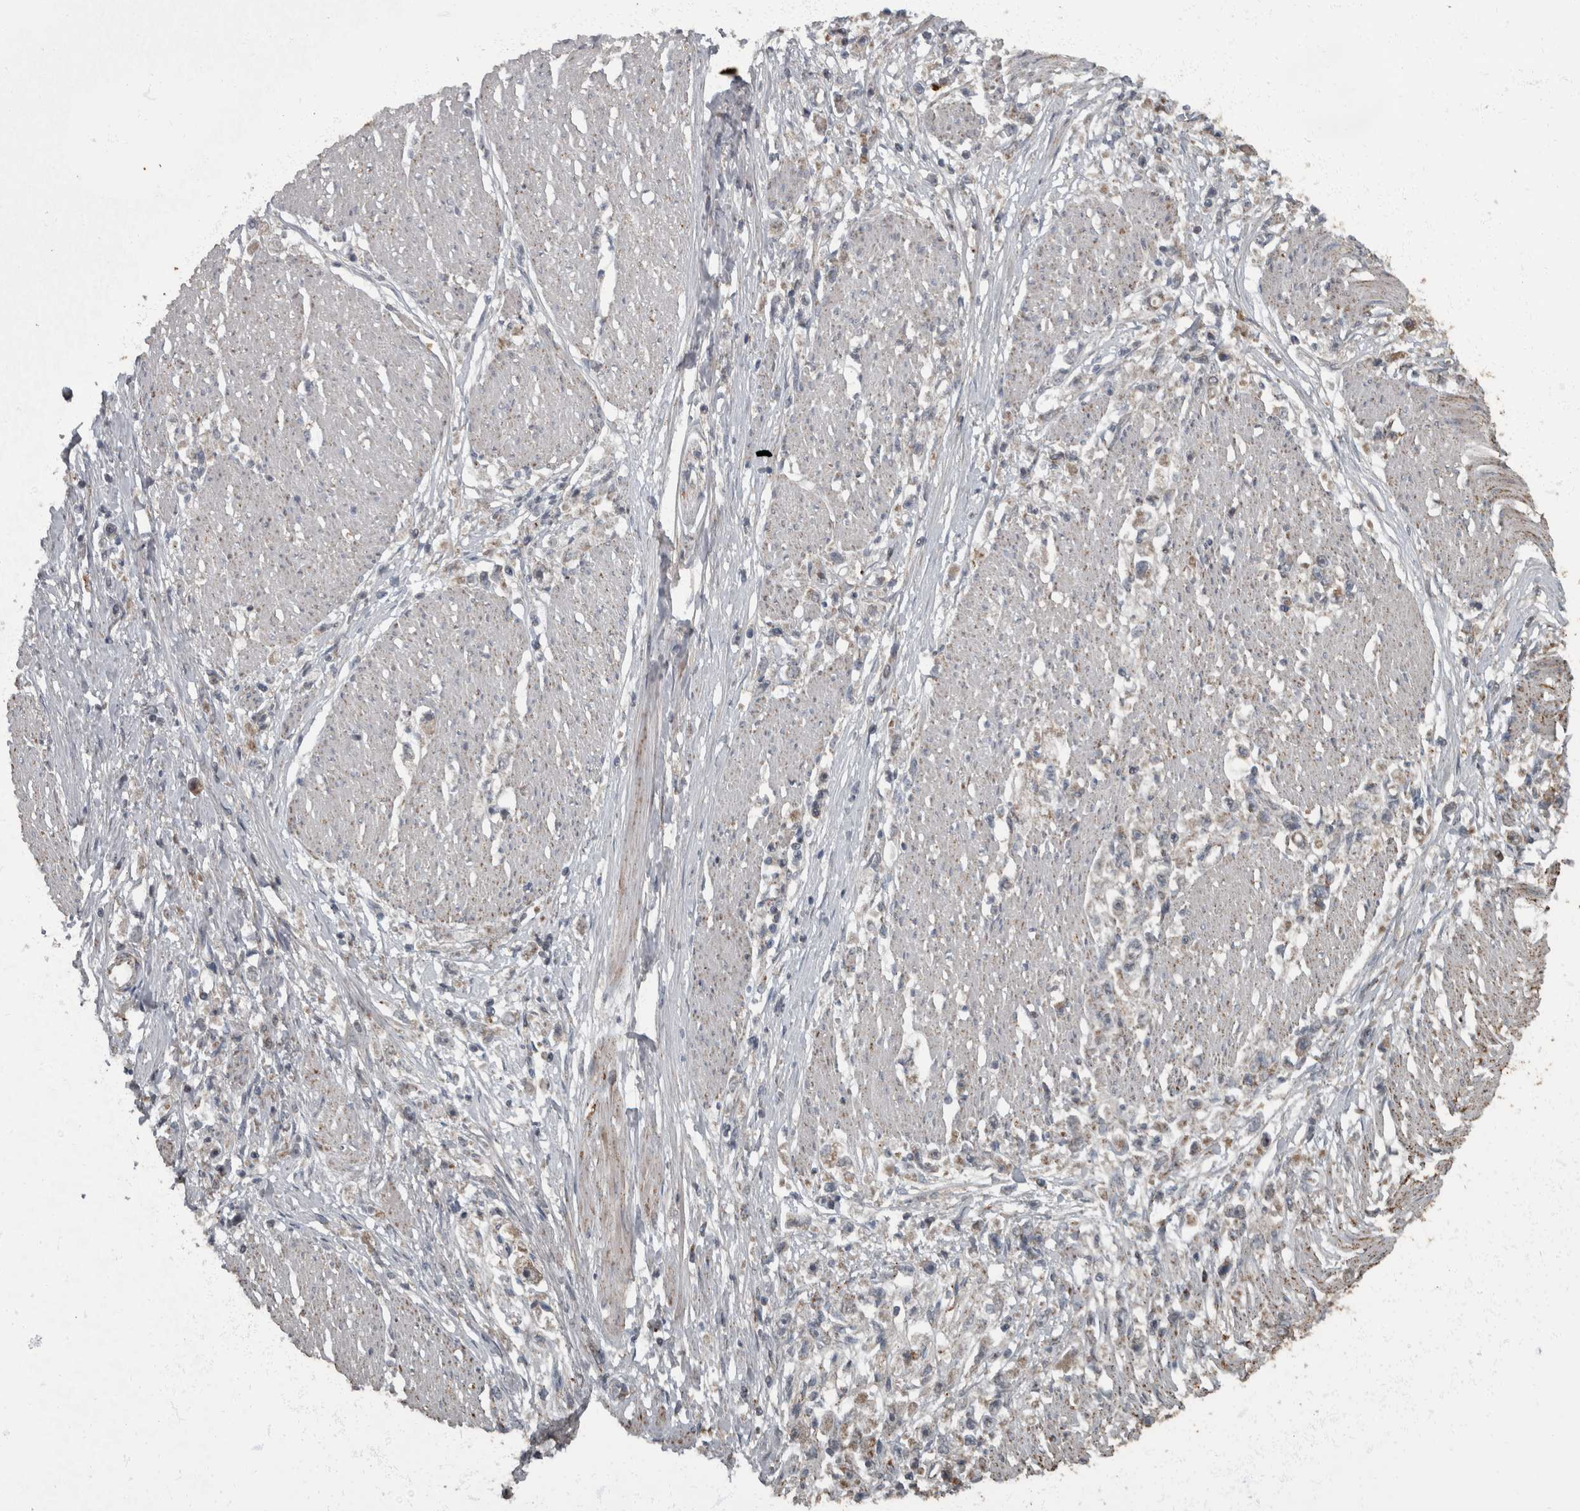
{"staining": {"intensity": "negative", "quantity": "none", "location": "none"}, "tissue": "stomach cancer", "cell_type": "Tumor cells", "image_type": "cancer", "snomed": [{"axis": "morphology", "description": "Adenocarcinoma, NOS"}, {"axis": "topography", "description": "Stomach"}], "caption": "Tumor cells are negative for protein expression in human adenocarcinoma (stomach).", "gene": "RABGGTB", "patient": {"sex": "female", "age": 59}}